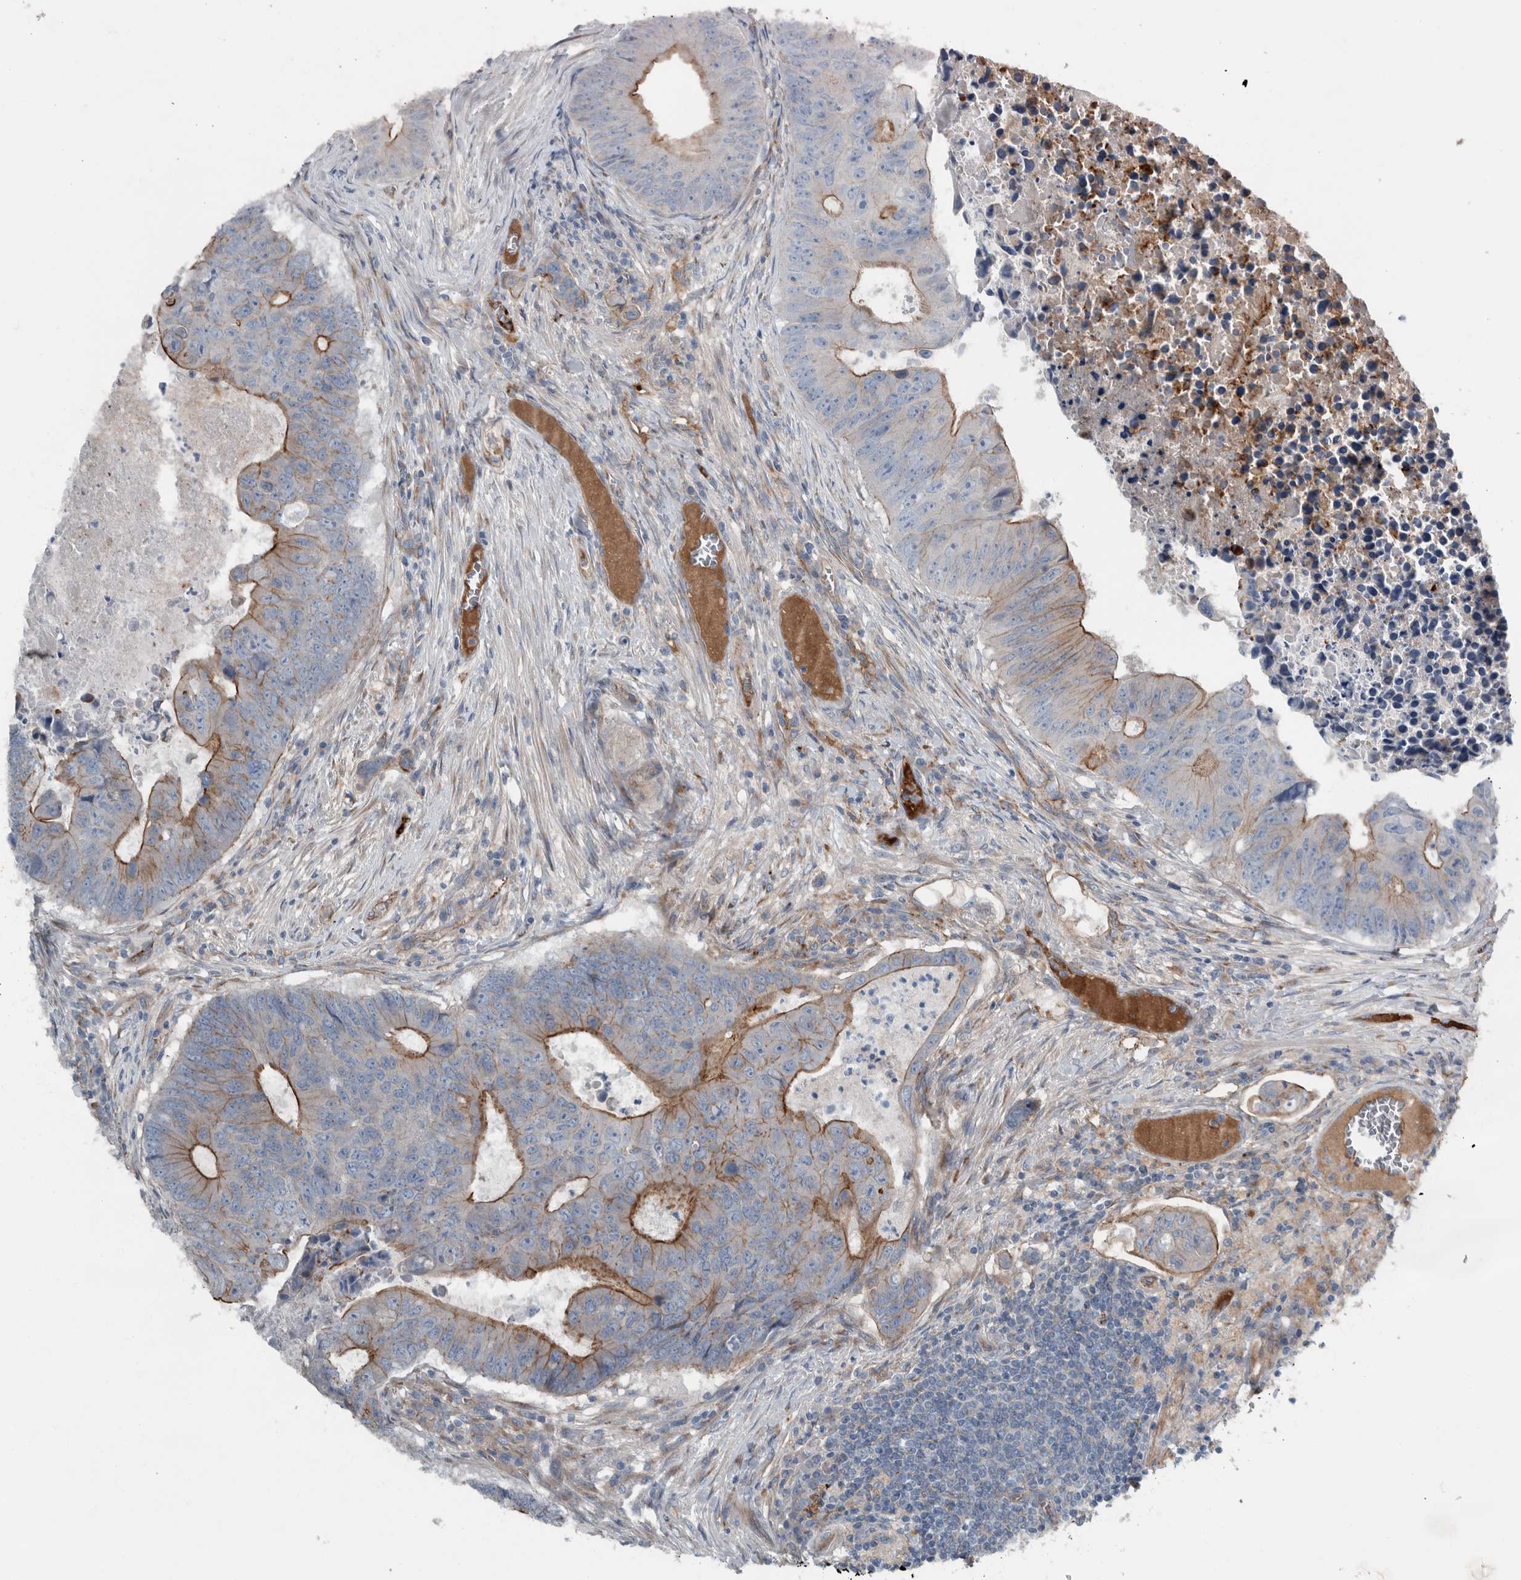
{"staining": {"intensity": "strong", "quantity": "25%-75%", "location": "cytoplasmic/membranous"}, "tissue": "colorectal cancer", "cell_type": "Tumor cells", "image_type": "cancer", "snomed": [{"axis": "morphology", "description": "Adenocarcinoma, NOS"}, {"axis": "topography", "description": "Colon"}], "caption": "IHC micrograph of colorectal adenocarcinoma stained for a protein (brown), which shows high levels of strong cytoplasmic/membranous staining in about 25%-75% of tumor cells.", "gene": "GLT8D2", "patient": {"sex": "male", "age": 87}}